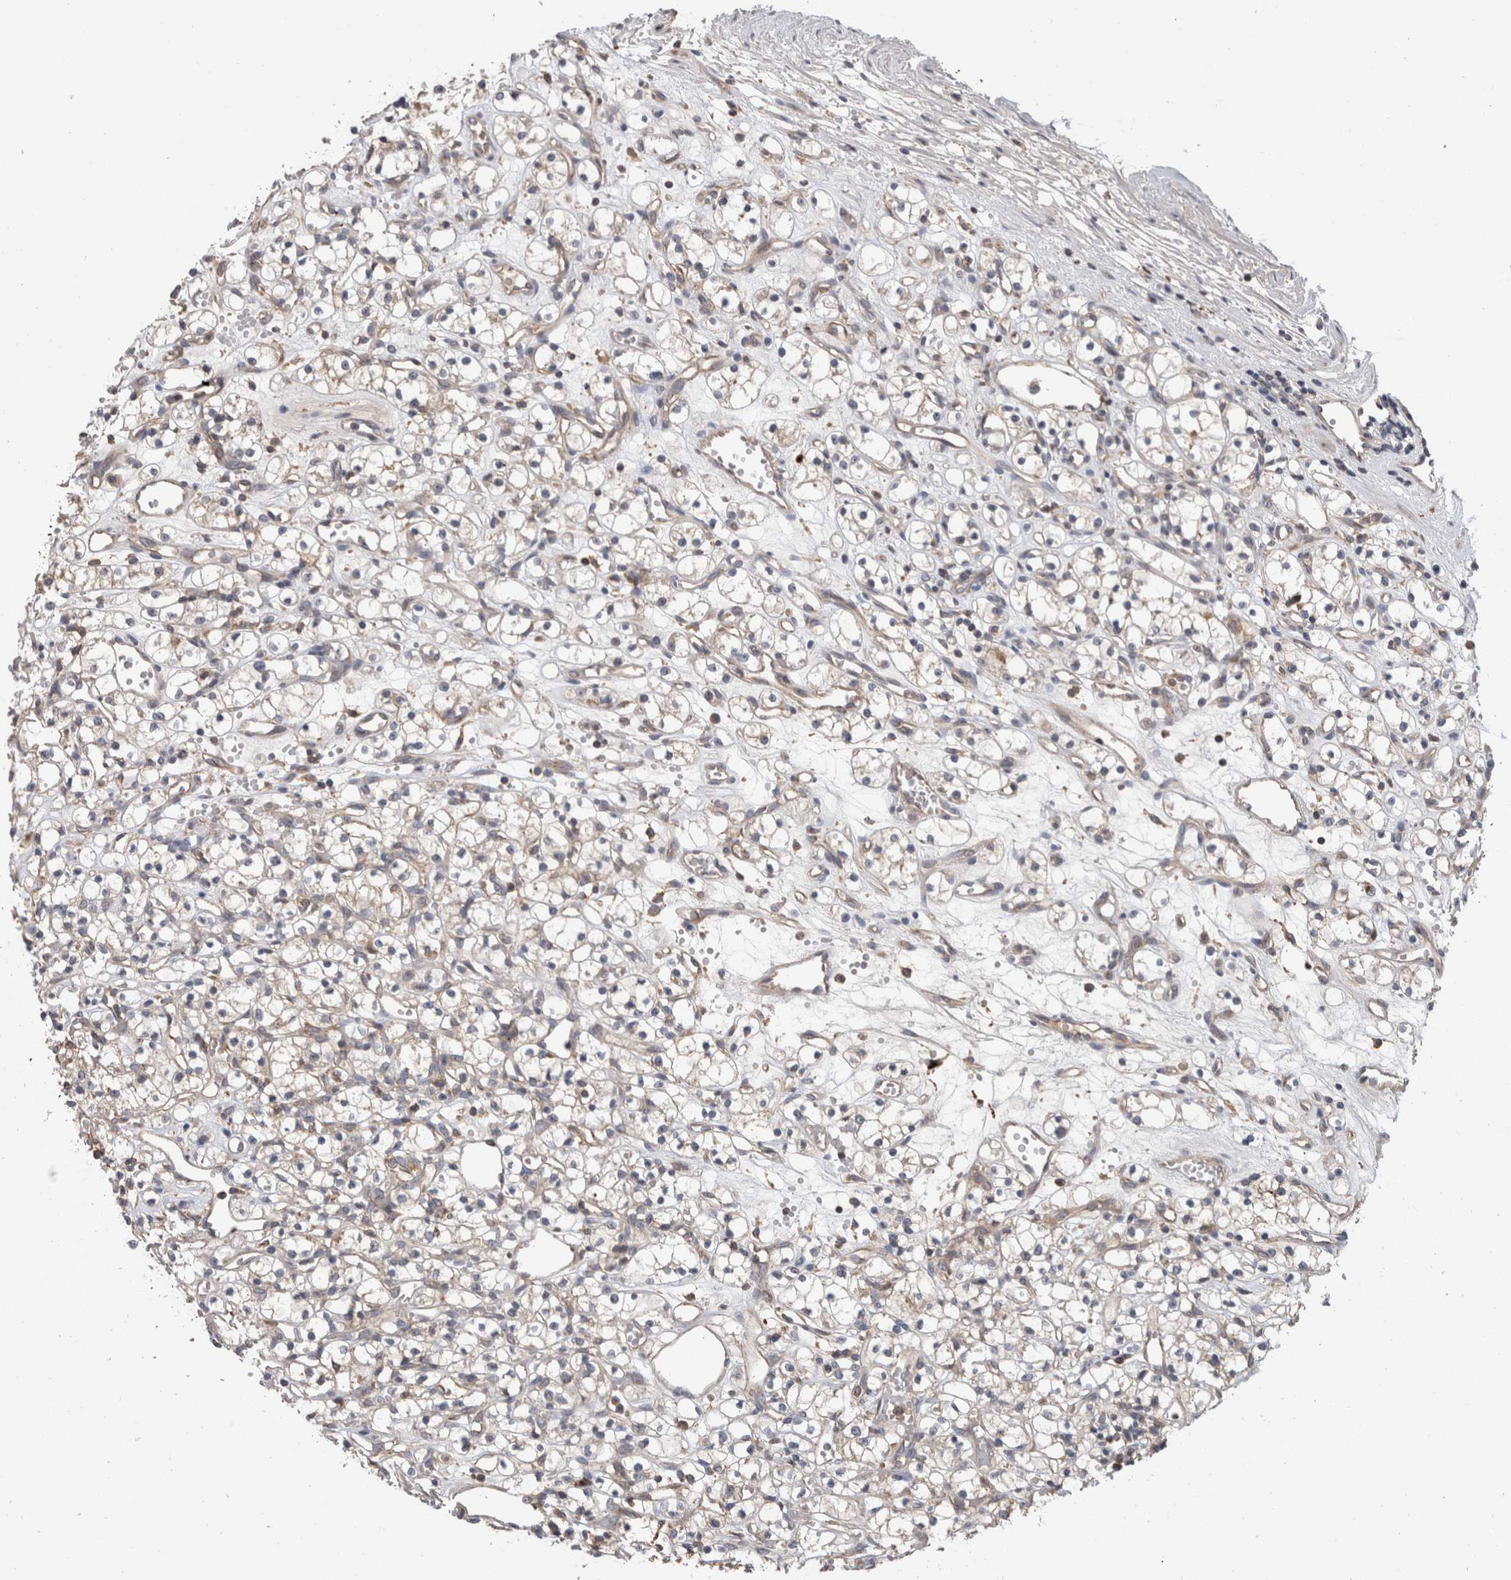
{"staining": {"intensity": "negative", "quantity": "none", "location": "none"}, "tissue": "renal cancer", "cell_type": "Tumor cells", "image_type": "cancer", "snomed": [{"axis": "morphology", "description": "Adenocarcinoma, NOS"}, {"axis": "topography", "description": "Kidney"}], "caption": "Immunohistochemistry photomicrograph of renal cancer stained for a protein (brown), which shows no staining in tumor cells. (Brightfield microscopy of DAB (3,3'-diaminobenzidine) immunohistochemistry at high magnification).", "gene": "TARBP1", "patient": {"sex": "female", "age": 59}}